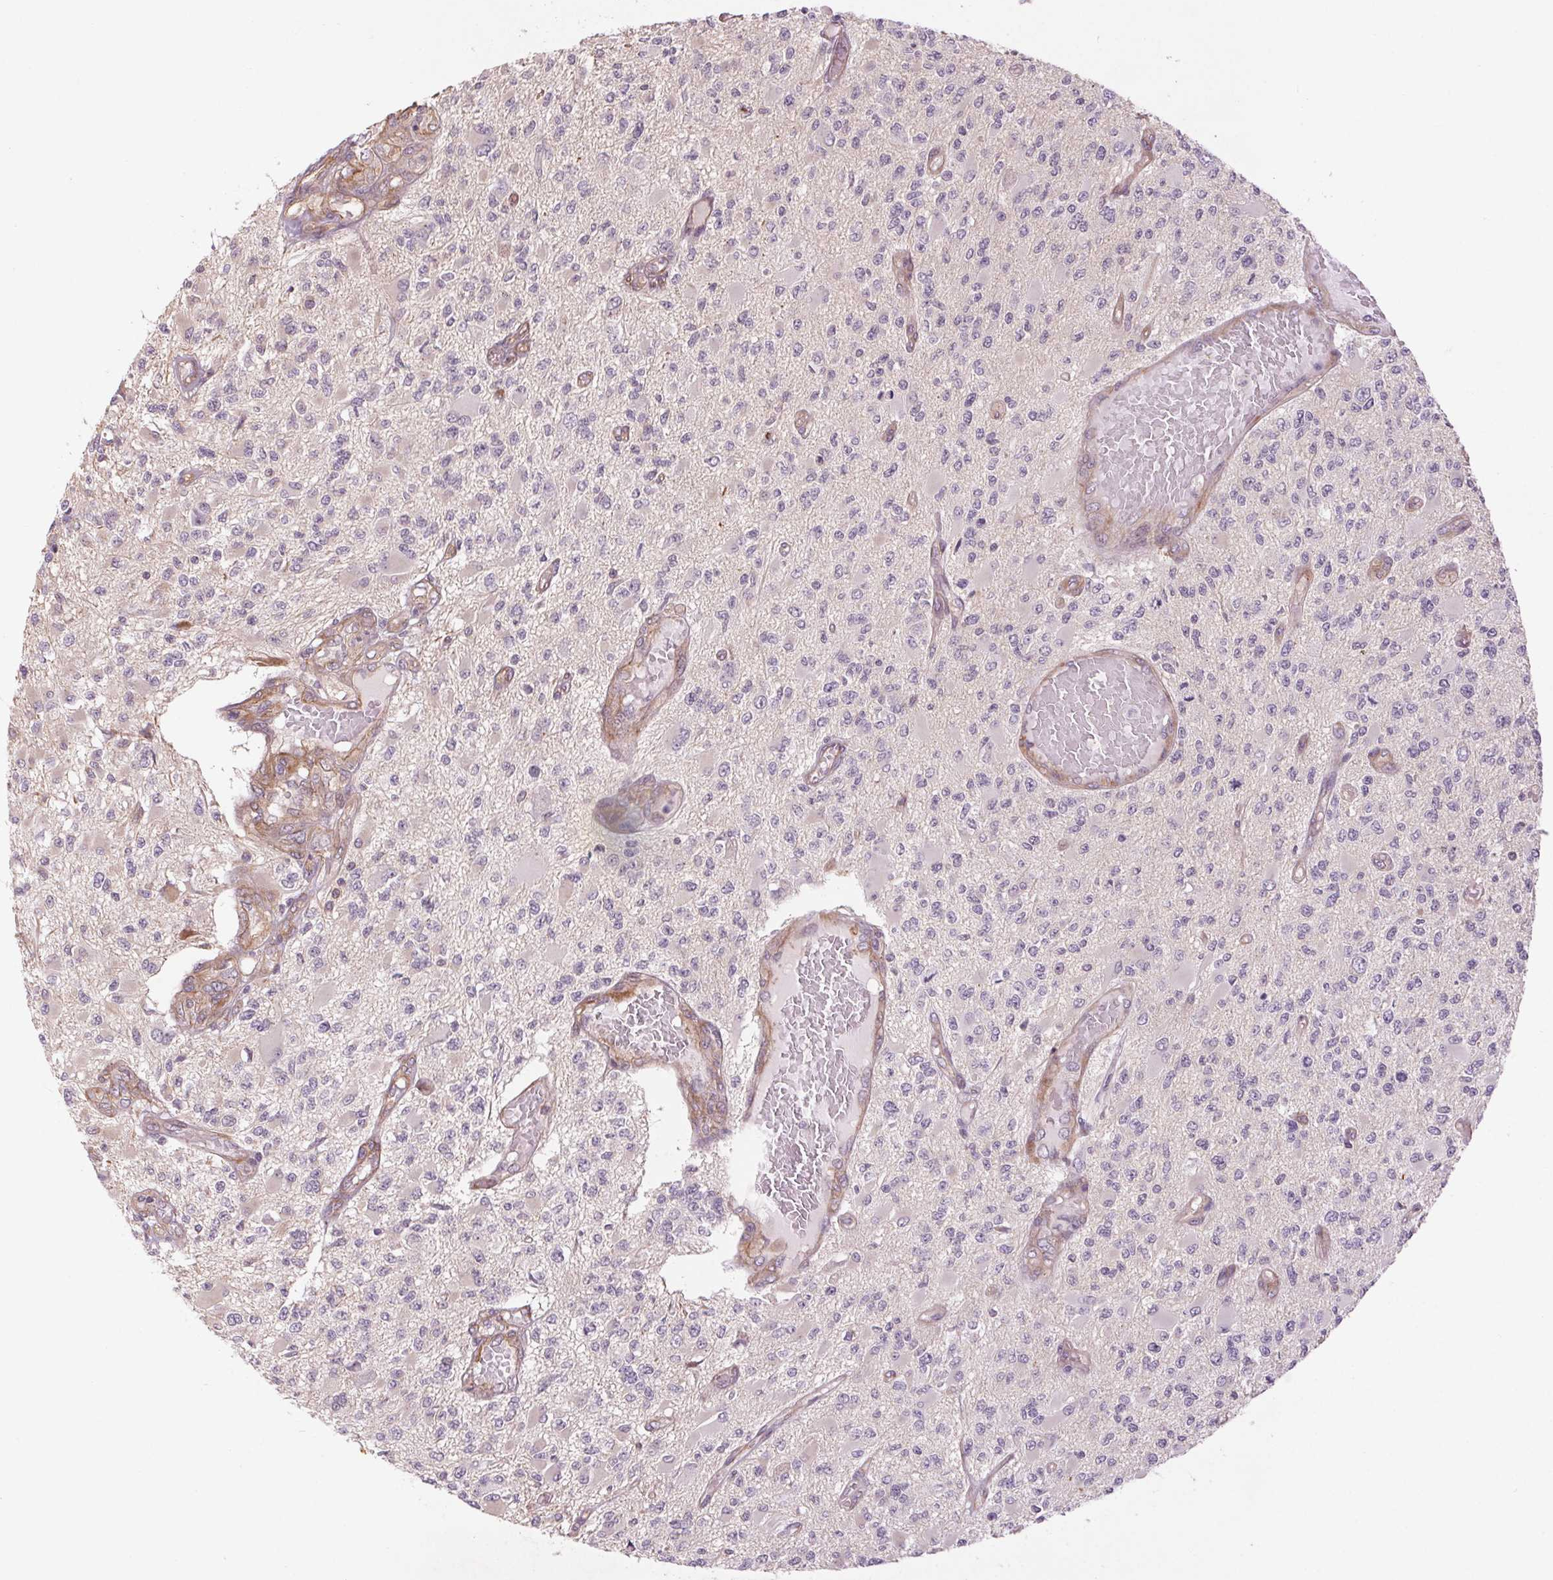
{"staining": {"intensity": "negative", "quantity": "none", "location": "none"}, "tissue": "glioma", "cell_type": "Tumor cells", "image_type": "cancer", "snomed": [{"axis": "morphology", "description": "Glioma, malignant, High grade"}, {"axis": "topography", "description": "Brain"}], "caption": "DAB immunohistochemical staining of glioma shows no significant expression in tumor cells.", "gene": "CCSER1", "patient": {"sex": "female", "age": 63}}